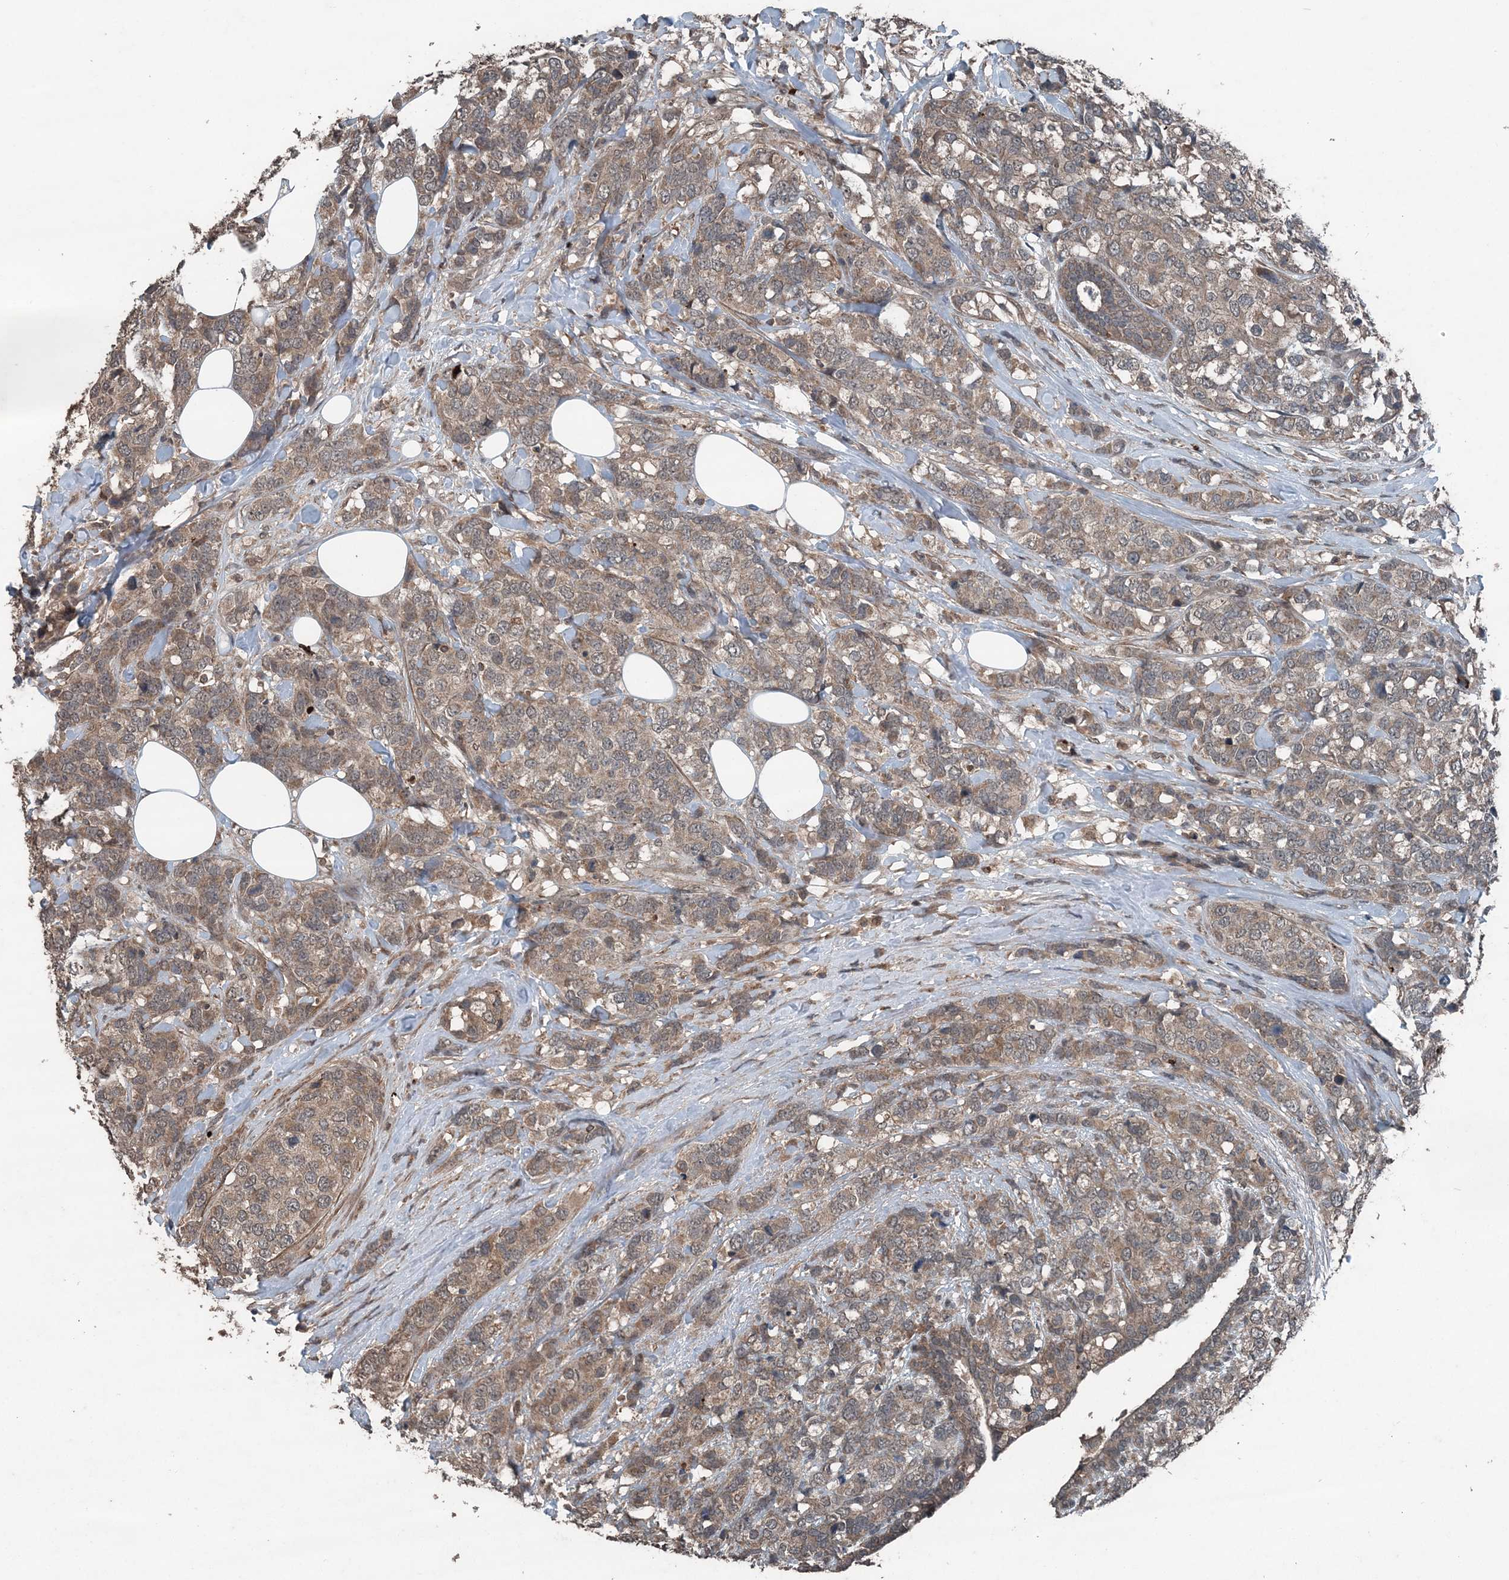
{"staining": {"intensity": "weak", "quantity": "25%-75%", "location": "cytoplasmic/membranous"}, "tissue": "breast cancer", "cell_type": "Tumor cells", "image_type": "cancer", "snomed": [{"axis": "morphology", "description": "Lobular carcinoma"}, {"axis": "topography", "description": "Breast"}], "caption": "IHC micrograph of breast cancer (lobular carcinoma) stained for a protein (brown), which shows low levels of weak cytoplasmic/membranous expression in approximately 25%-75% of tumor cells.", "gene": "CFL1", "patient": {"sex": "female", "age": 59}}